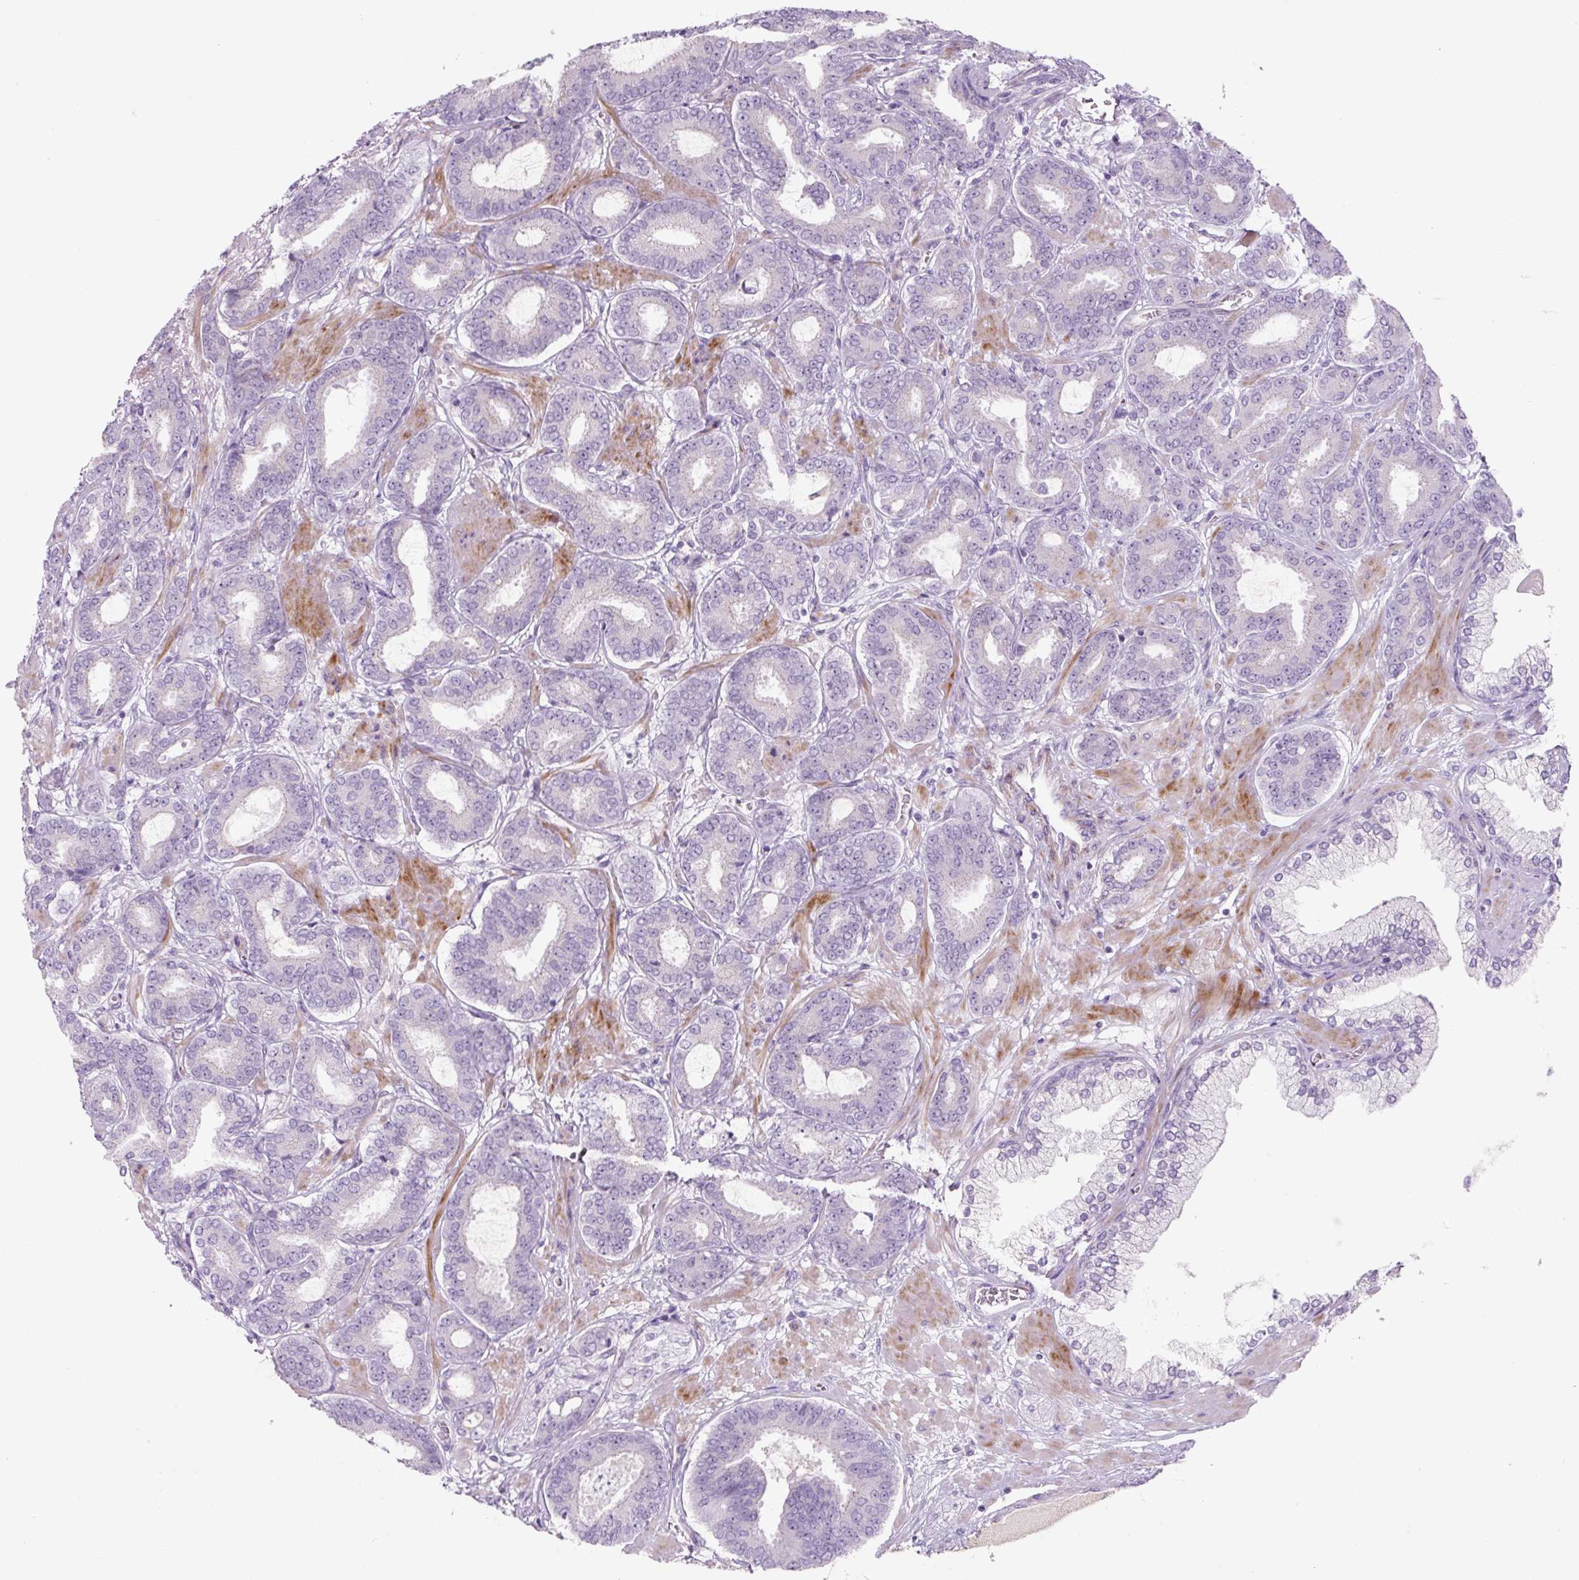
{"staining": {"intensity": "negative", "quantity": "none", "location": "none"}, "tissue": "prostate cancer", "cell_type": "Tumor cells", "image_type": "cancer", "snomed": [{"axis": "morphology", "description": "Adenocarcinoma, Low grade"}, {"axis": "topography", "description": "Prostate and seminal vesicle, NOS"}], "caption": "DAB (3,3'-diaminobenzidine) immunohistochemical staining of adenocarcinoma (low-grade) (prostate) reveals no significant positivity in tumor cells.", "gene": "PRM1", "patient": {"sex": "male", "age": 61}}